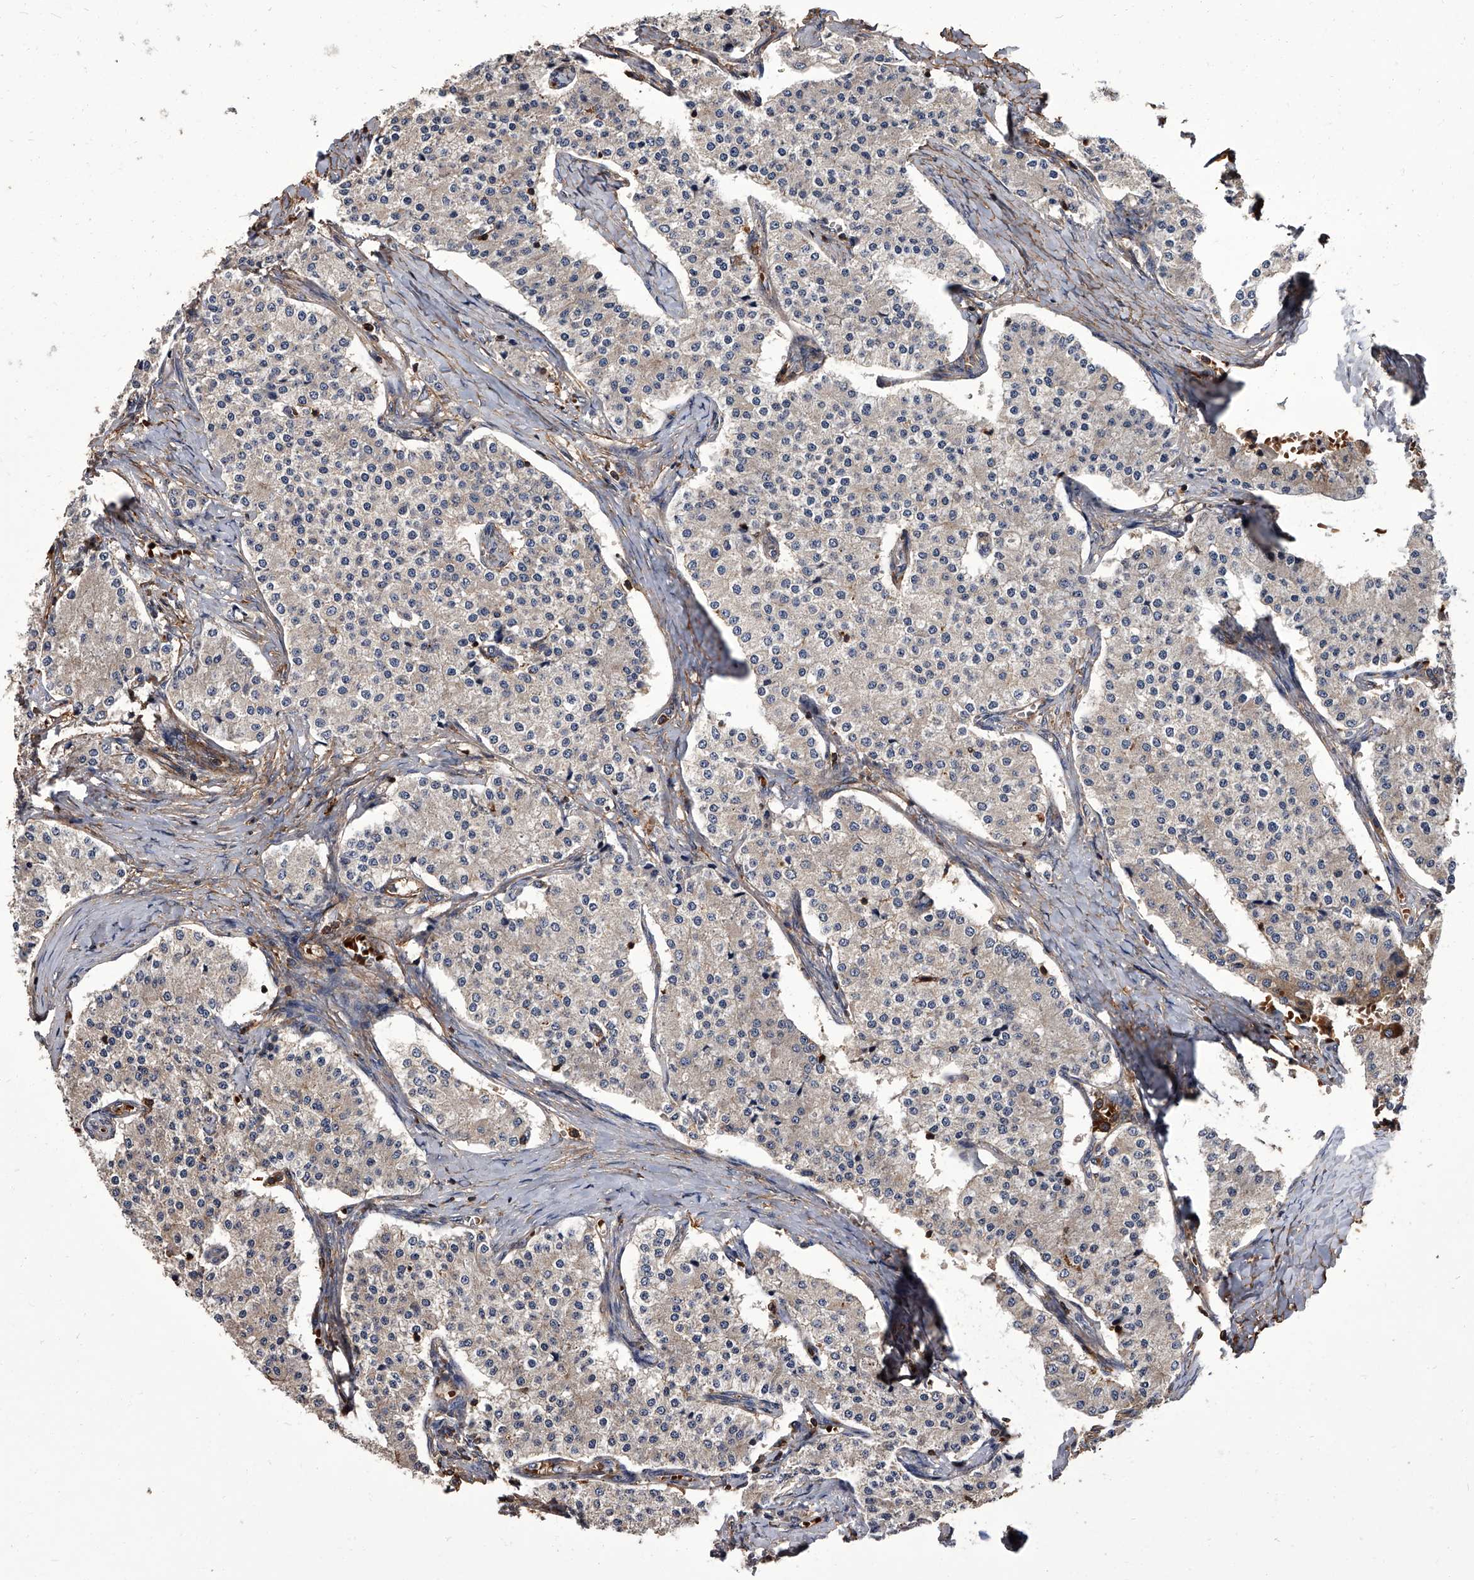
{"staining": {"intensity": "weak", "quantity": ">75%", "location": "cytoplasmic/membranous"}, "tissue": "carcinoid", "cell_type": "Tumor cells", "image_type": "cancer", "snomed": [{"axis": "morphology", "description": "Carcinoid, malignant, NOS"}, {"axis": "topography", "description": "Colon"}], "caption": "Immunohistochemical staining of human carcinoid exhibits low levels of weak cytoplasmic/membranous protein staining in about >75% of tumor cells.", "gene": "STK36", "patient": {"sex": "female", "age": 52}}